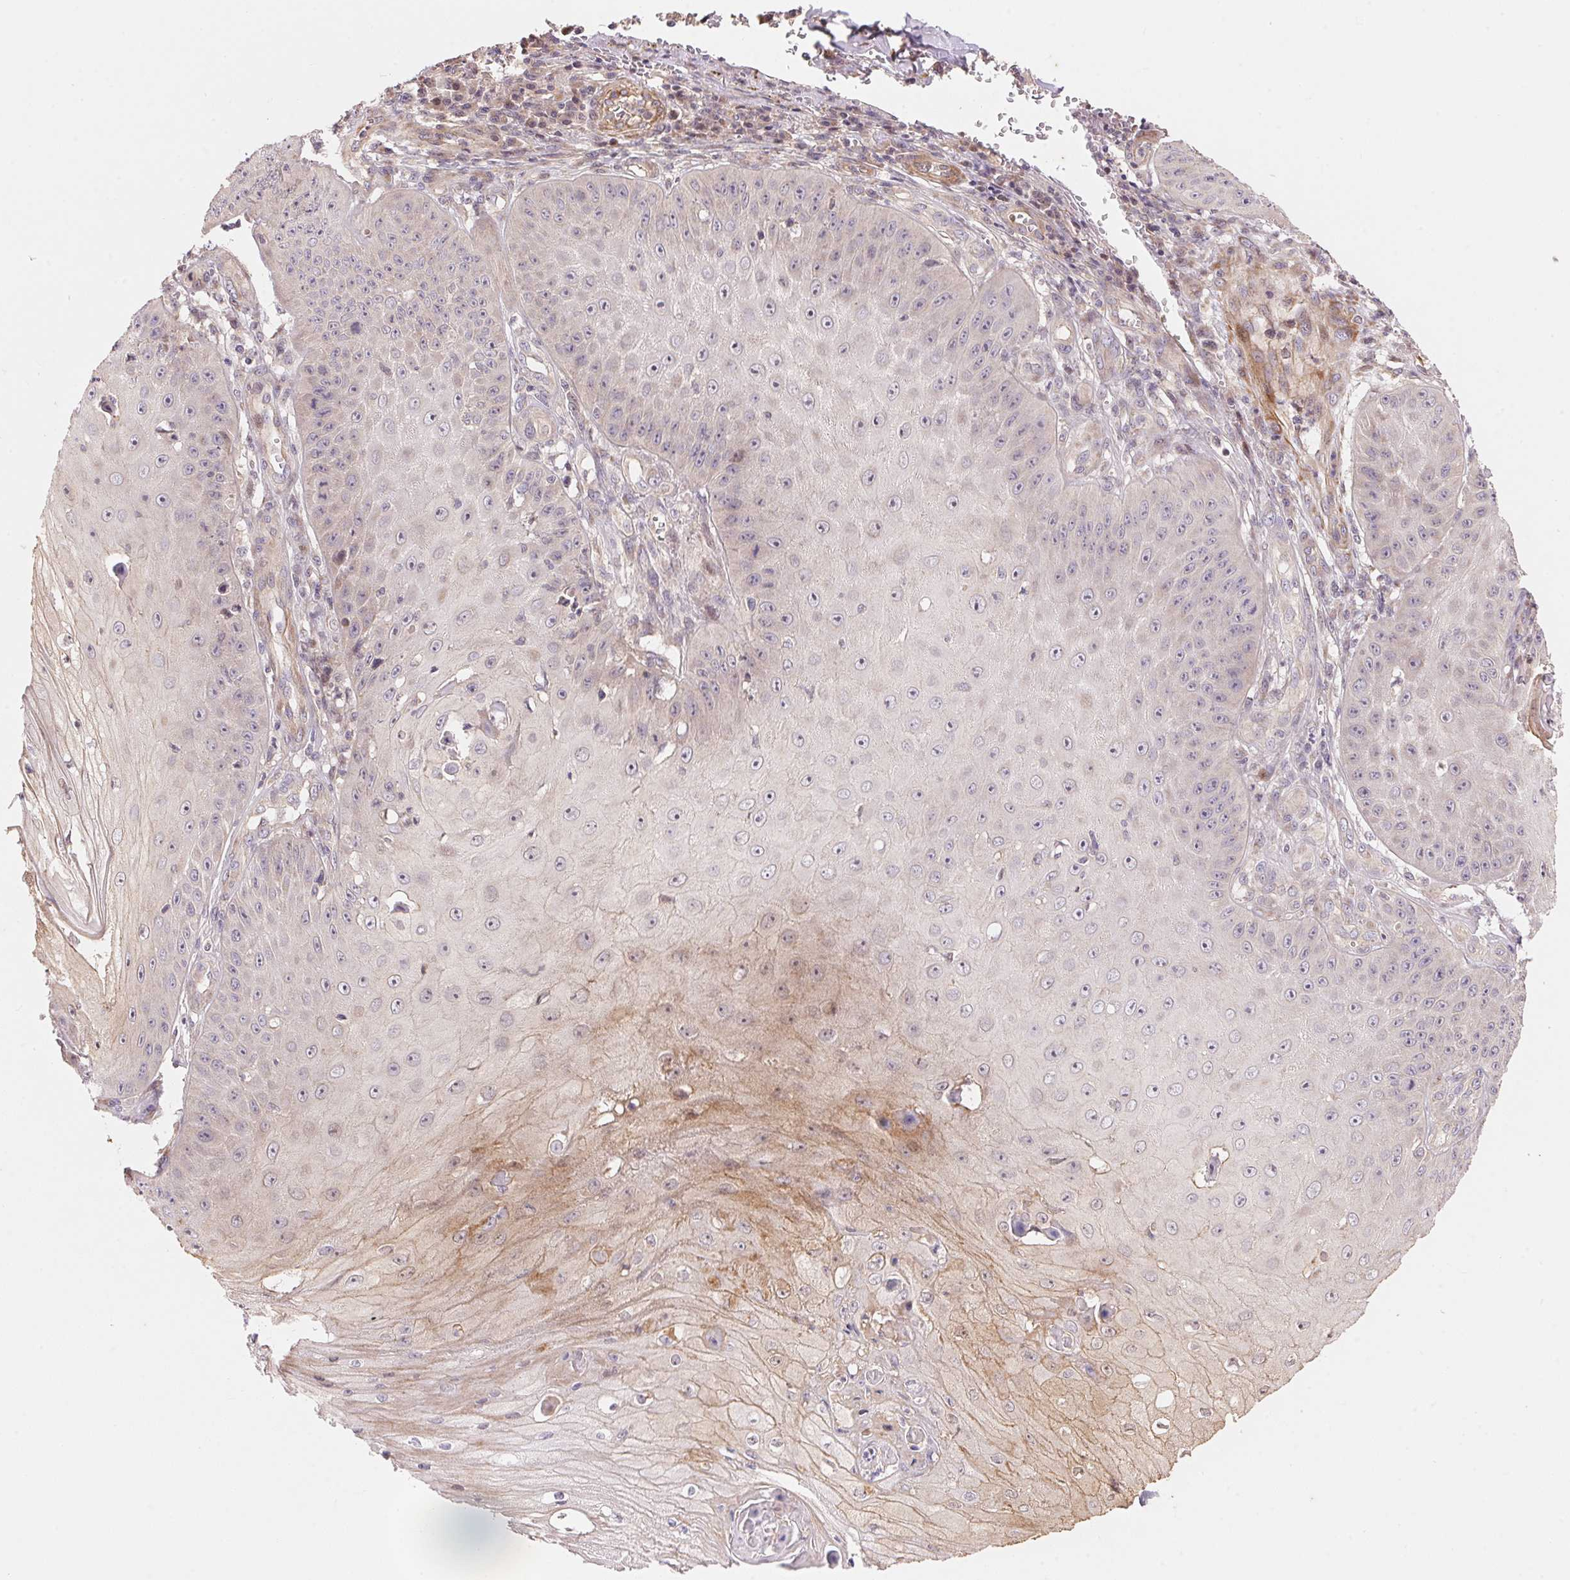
{"staining": {"intensity": "negative", "quantity": "none", "location": "none"}, "tissue": "skin cancer", "cell_type": "Tumor cells", "image_type": "cancer", "snomed": [{"axis": "morphology", "description": "Squamous cell carcinoma, NOS"}, {"axis": "topography", "description": "Skin"}], "caption": "The photomicrograph reveals no significant positivity in tumor cells of skin cancer.", "gene": "TNIP2", "patient": {"sex": "male", "age": 70}}